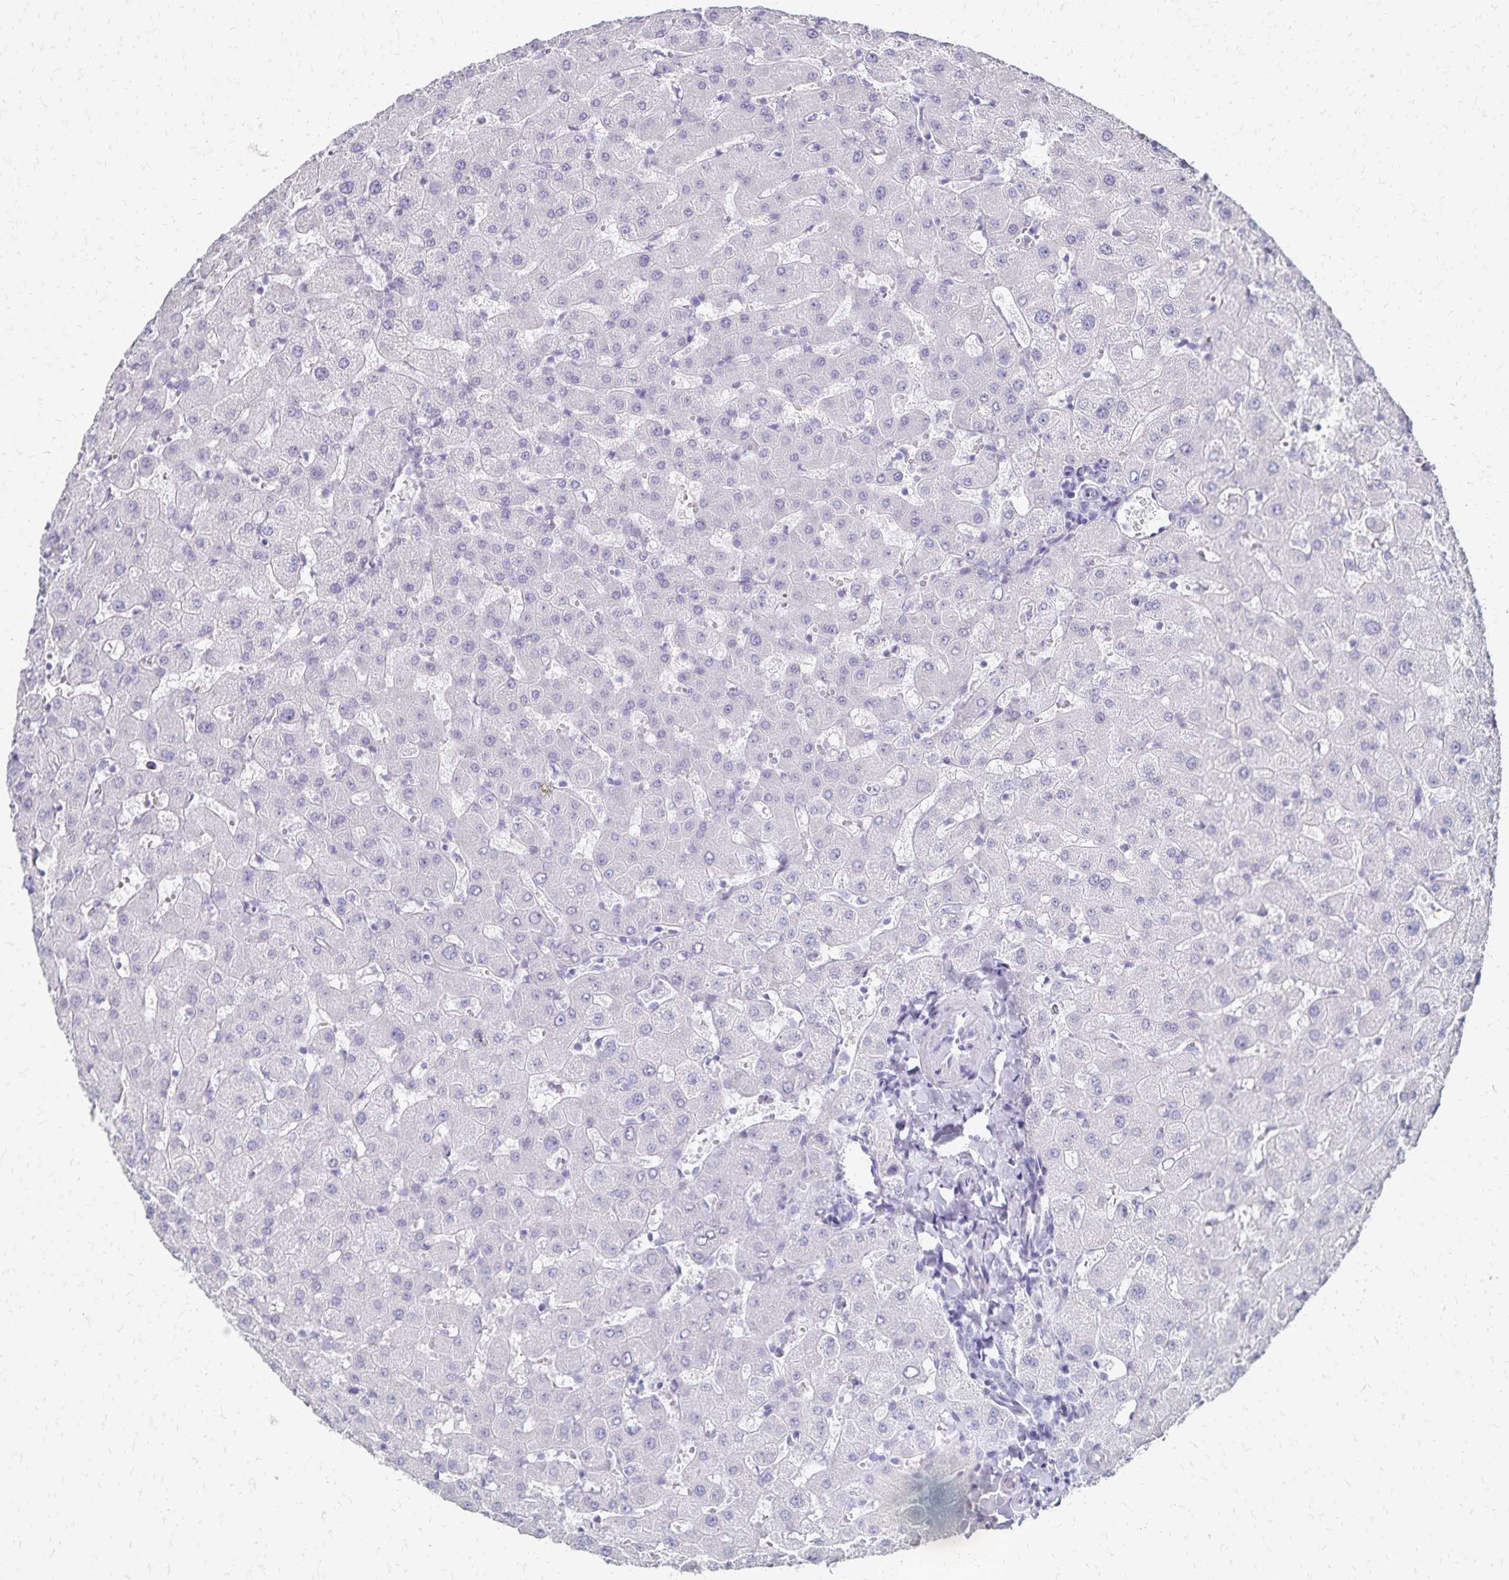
{"staining": {"intensity": "negative", "quantity": "none", "location": "none"}, "tissue": "liver", "cell_type": "Cholangiocytes", "image_type": "normal", "snomed": [{"axis": "morphology", "description": "Normal tissue, NOS"}, {"axis": "topography", "description": "Liver"}], "caption": "High power microscopy micrograph of an IHC micrograph of benign liver, revealing no significant staining in cholangiocytes.", "gene": "GIP", "patient": {"sex": "female", "age": 63}}